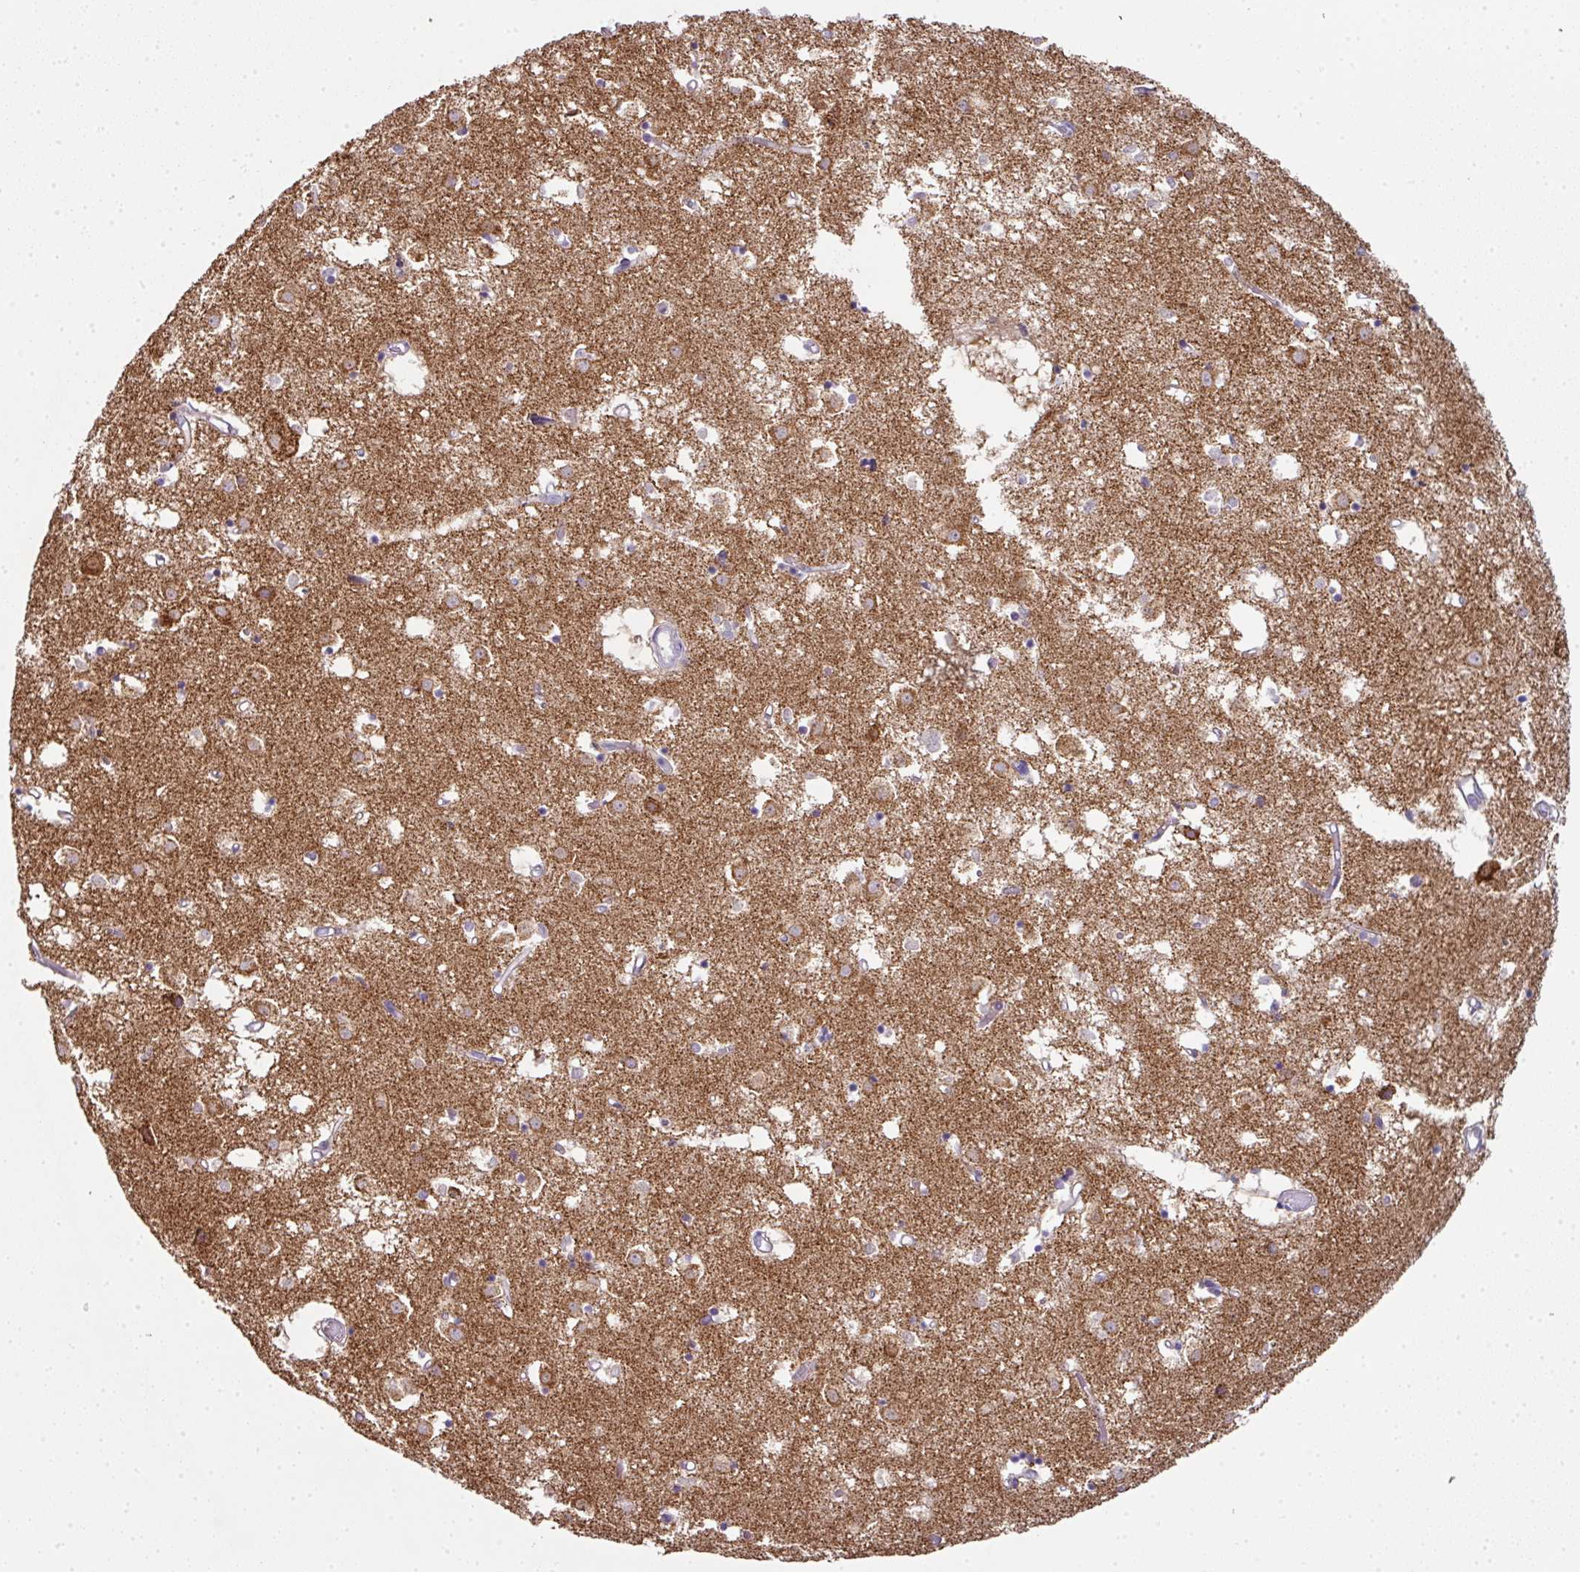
{"staining": {"intensity": "negative", "quantity": "none", "location": "none"}, "tissue": "caudate", "cell_type": "Glial cells", "image_type": "normal", "snomed": [{"axis": "morphology", "description": "Normal tissue, NOS"}, {"axis": "topography", "description": "Lateral ventricle wall"}], "caption": "This is an immunohistochemistry micrograph of normal human caudate. There is no positivity in glial cells.", "gene": "ANKRD18A", "patient": {"sex": "male", "age": 70}}